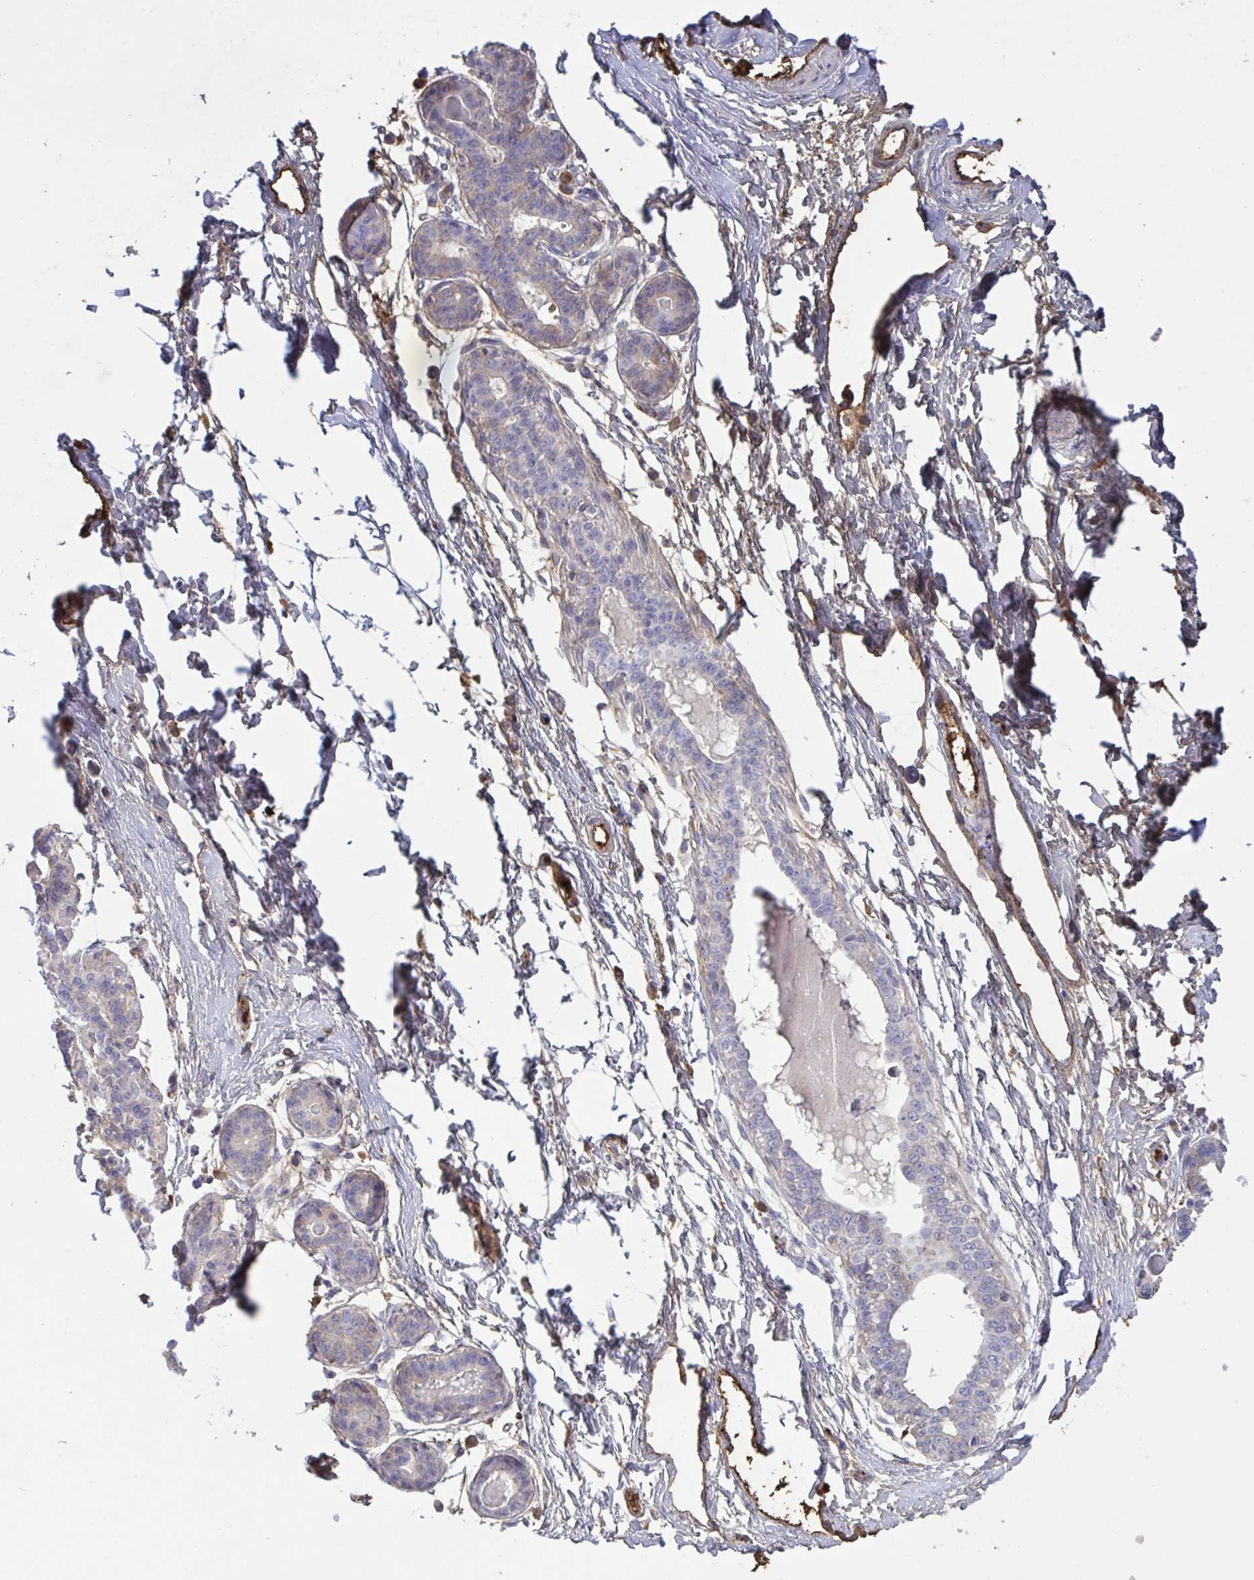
{"staining": {"intensity": "negative", "quantity": "none", "location": "none"}, "tissue": "breast", "cell_type": "Adipocytes", "image_type": "normal", "snomed": [{"axis": "morphology", "description": "Normal tissue, NOS"}, {"axis": "topography", "description": "Breast"}], "caption": "Adipocytes show no significant positivity in unremarkable breast. (Brightfield microscopy of DAB (3,3'-diaminobenzidine) immunohistochemistry at high magnification).", "gene": "IL1R1", "patient": {"sex": "female", "age": 45}}